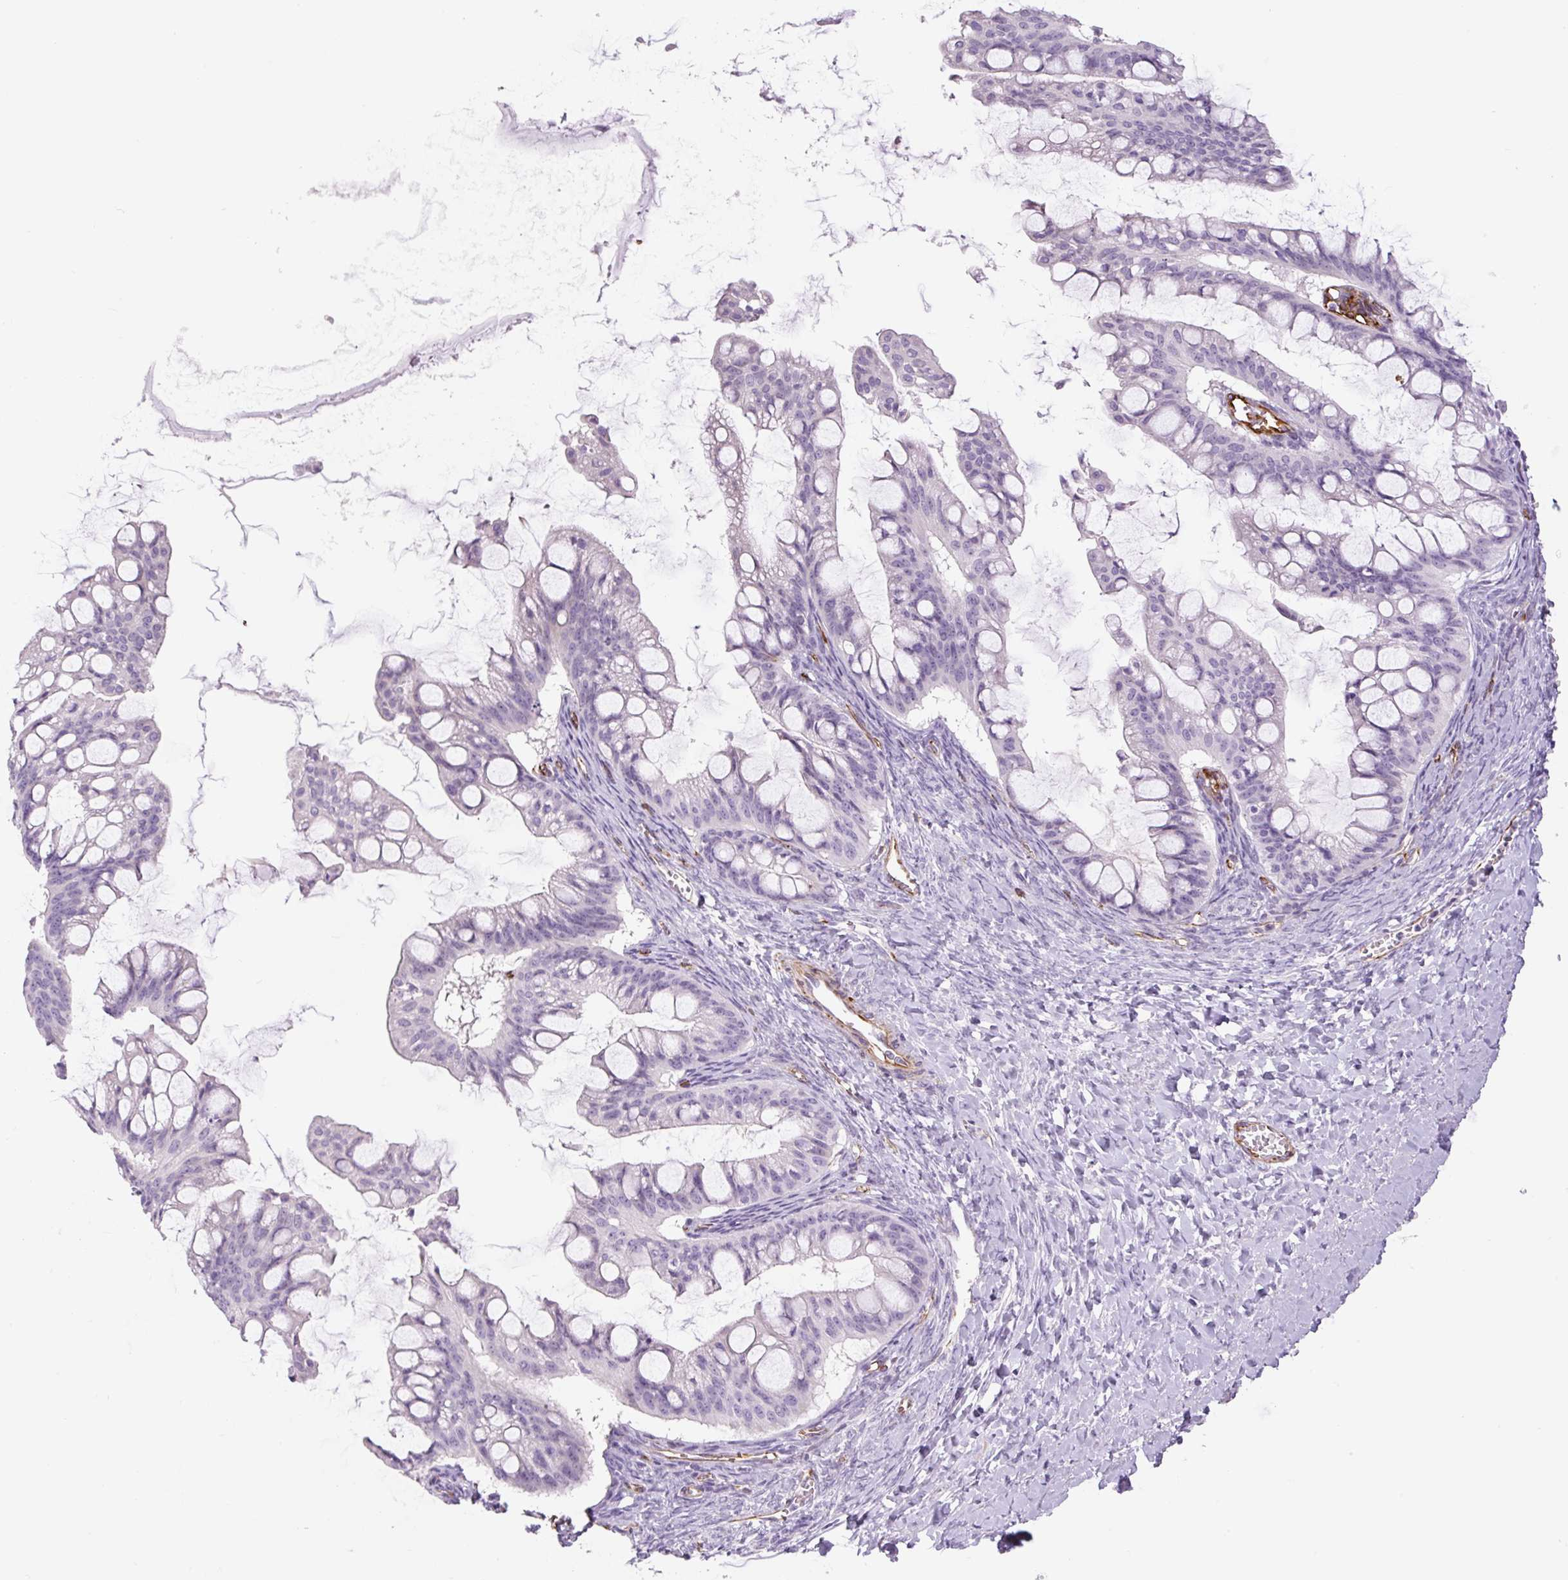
{"staining": {"intensity": "negative", "quantity": "none", "location": "none"}, "tissue": "ovarian cancer", "cell_type": "Tumor cells", "image_type": "cancer", "snomed": [{"axis": "morphology", "description": "Cystadenocarcinoma, mucinous, NOS"}, {"axis": "topography", "description": "Ovary"}], "caption": "Immunohistochemistry (IHC) of human mucinous cystadenocarcinoma (ovarian) exhibits no staining in tumor cells. Nuclei are stained in blue.", "gene": "NES", "patient": {"sex": "female", "age": 73}}